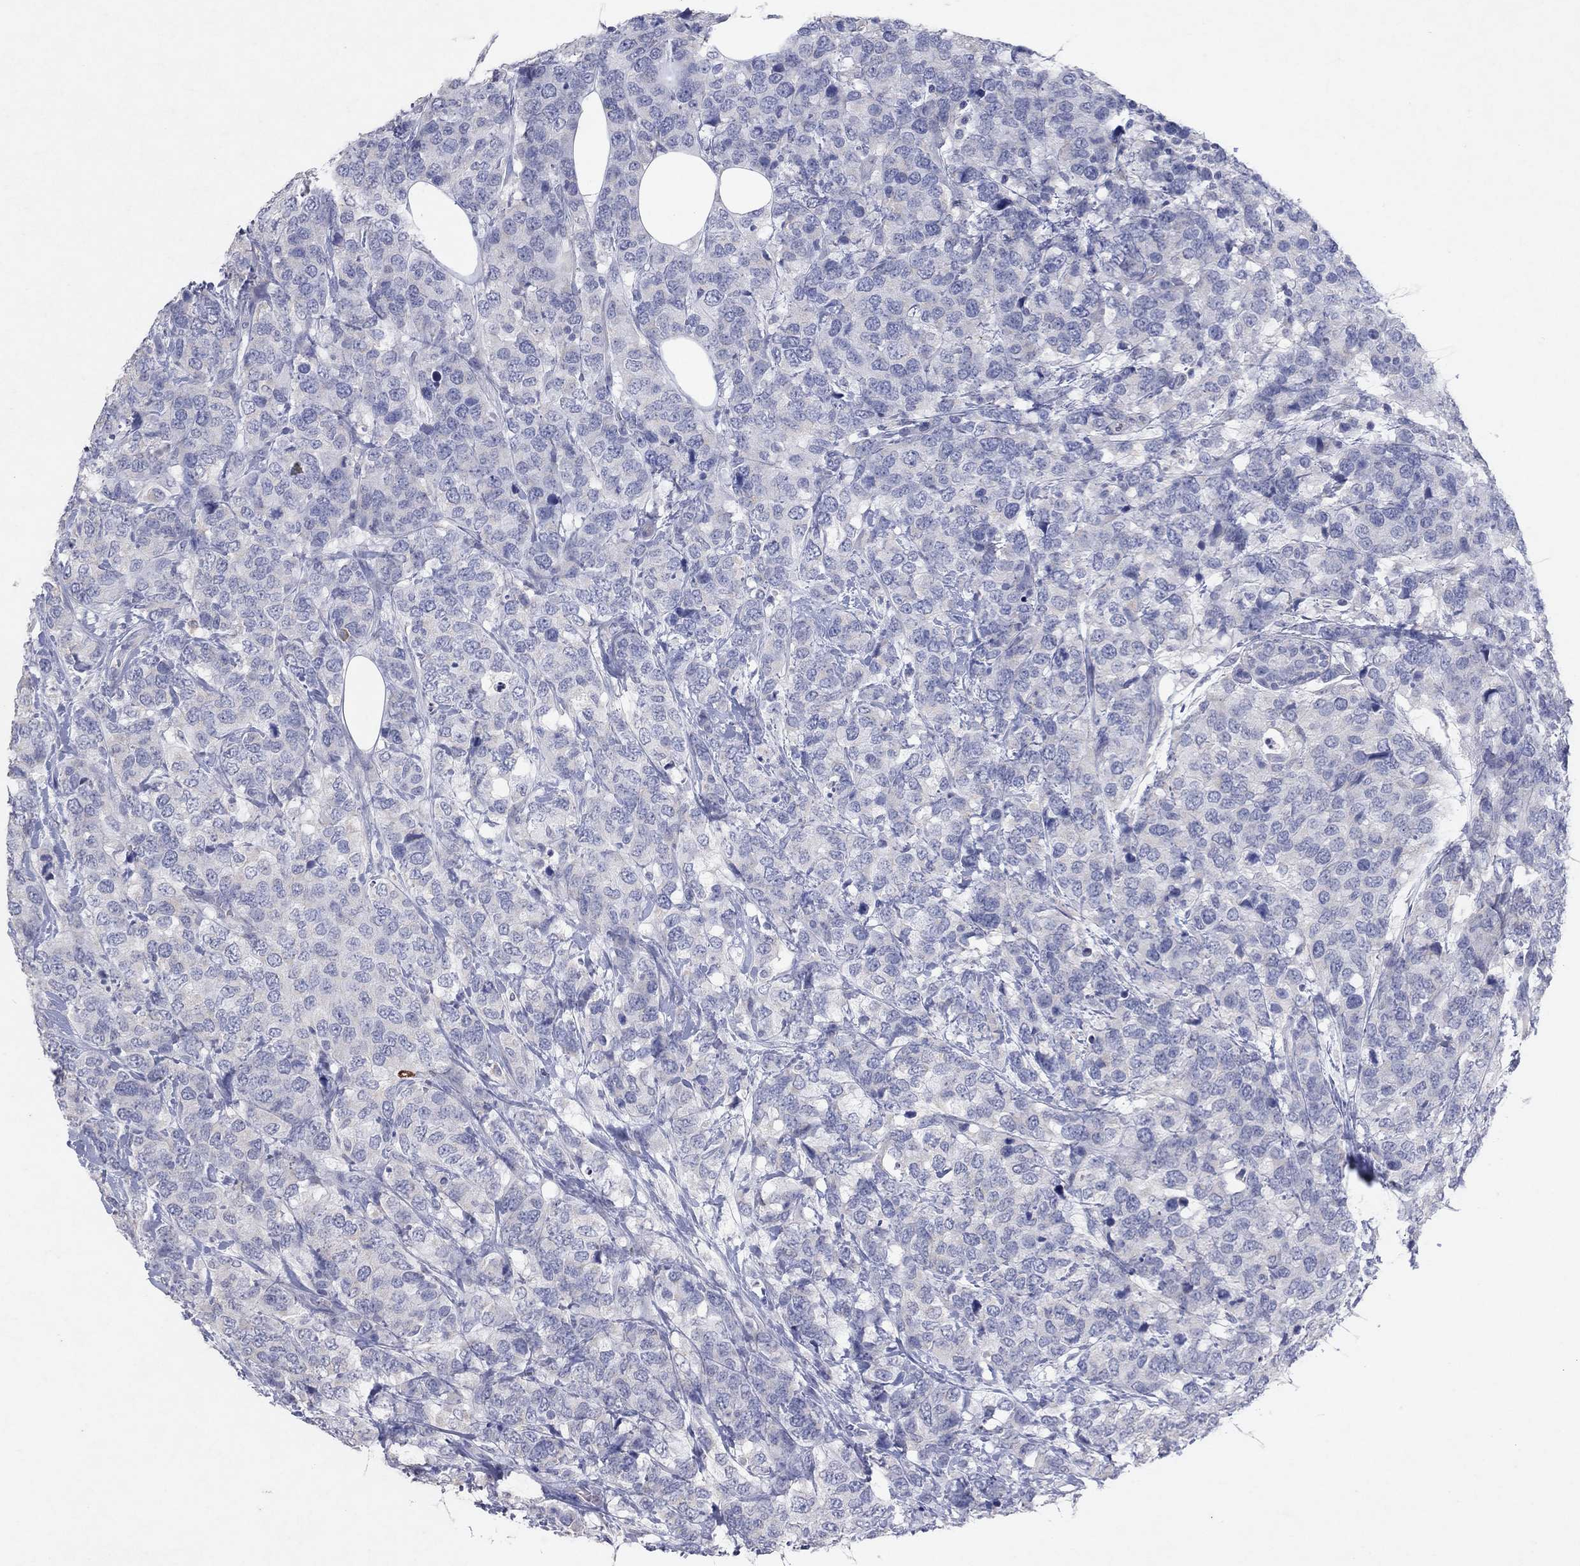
{"staining": {"intensity": "negative", "quantity": "none", "location": "none"}, "tissue": "breast cancer", "cell_type": "Tumor cells", "image_type": "cancer", "snomed": [{"axis": "morphology", "description": "Lobular carcinoma"}, {"axis": "topography", "description": "Breast"}], "caption": "Tumor cells show no significant protein expression in breast cancer.", "gene": "KRT40", "patient": {"sex": "female", "age": 59}}